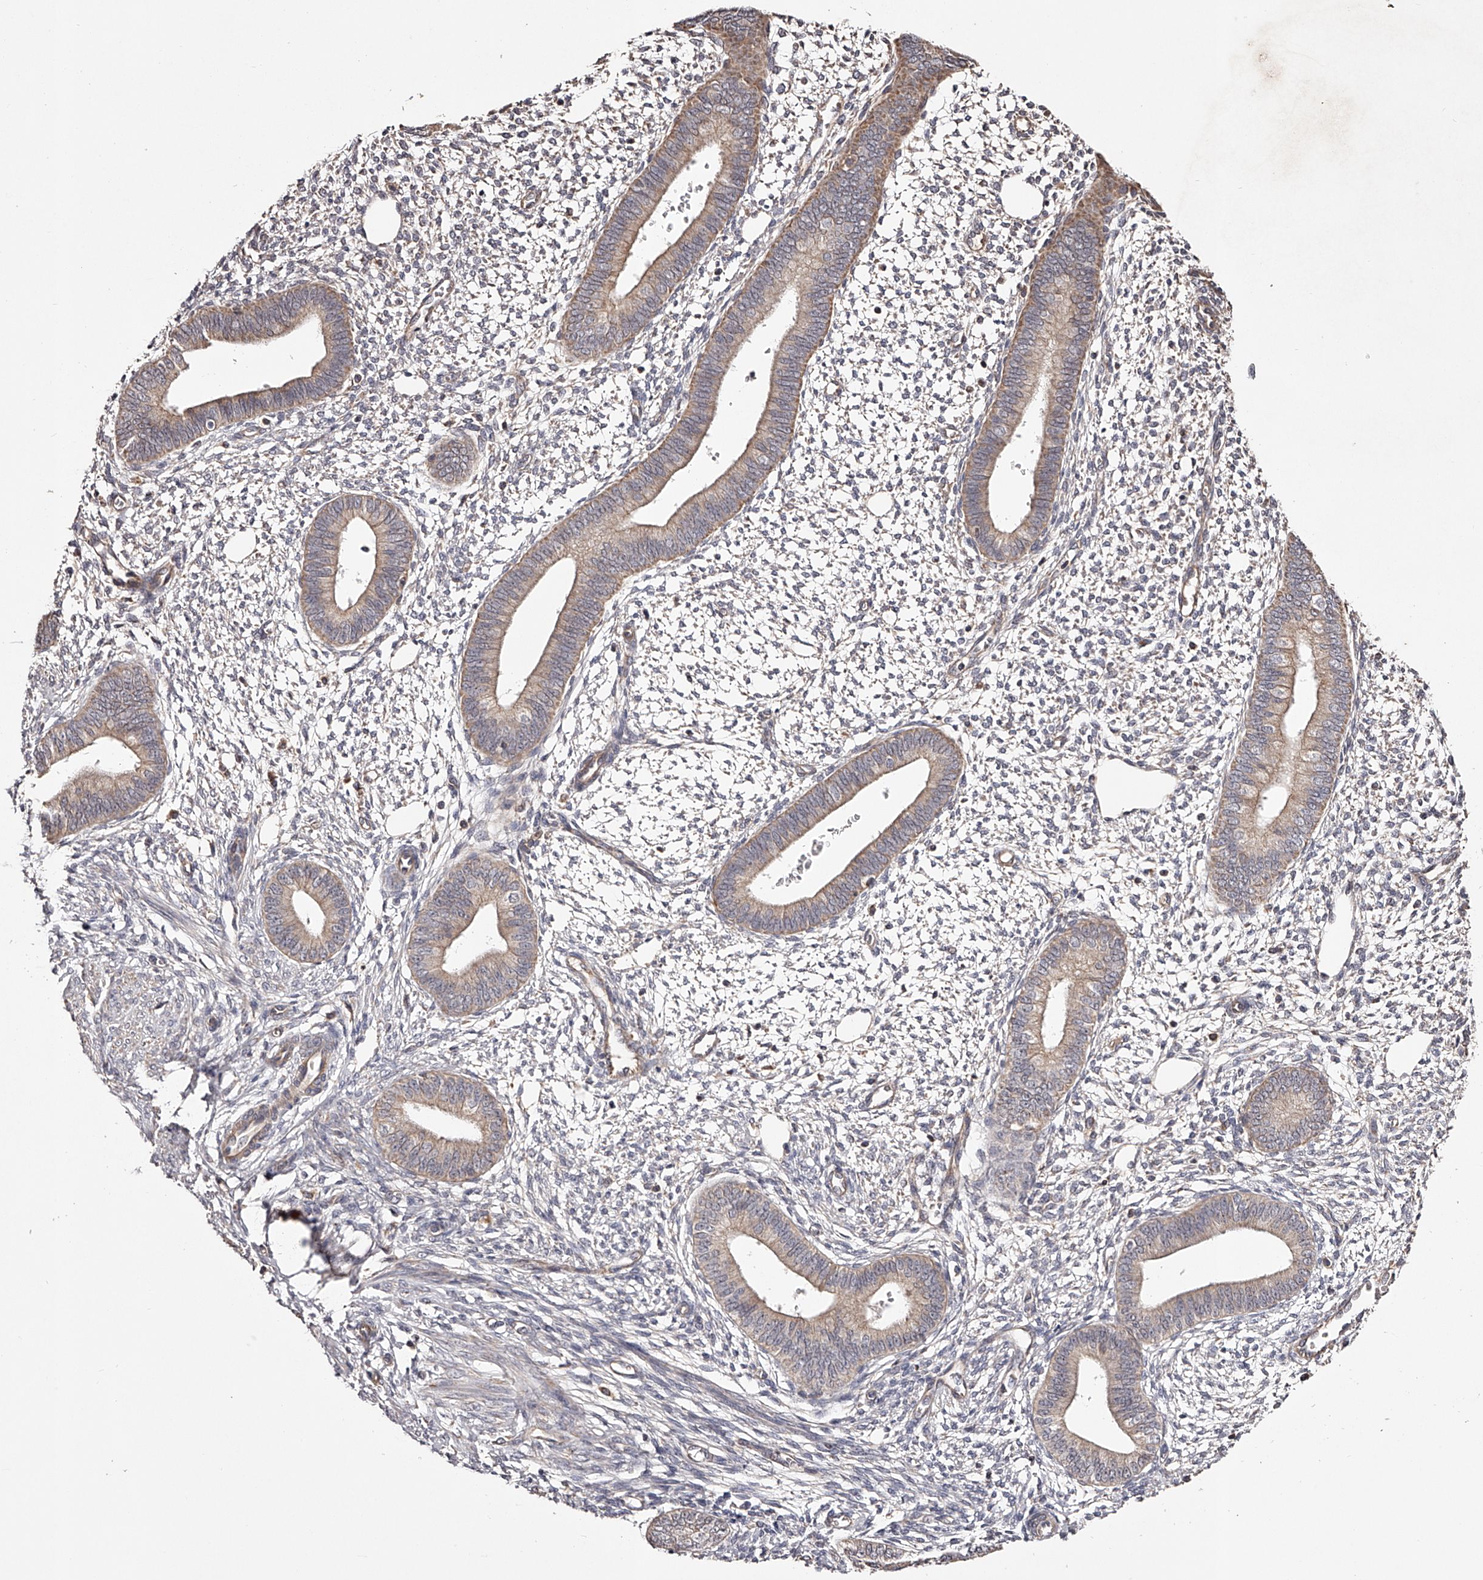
{"staining": {"intensity": "negative", "quantity": "none", "location": "none"}, "tissue": "endometrium", "cell_type": "Cells in endometrial stroma", "image_type": "normal", "snomed": [{"axis": "morphology", "description": "Normal tissue, NOS"}, {"axis": "topography", "description": "Endometrium"}], "caption": "This is an IHC histopathology image of benign endometrium. There is no positivity in cells in endometrial stroma.", "gene": "USP21", "patient": {"sex": "female", "age": 46}}